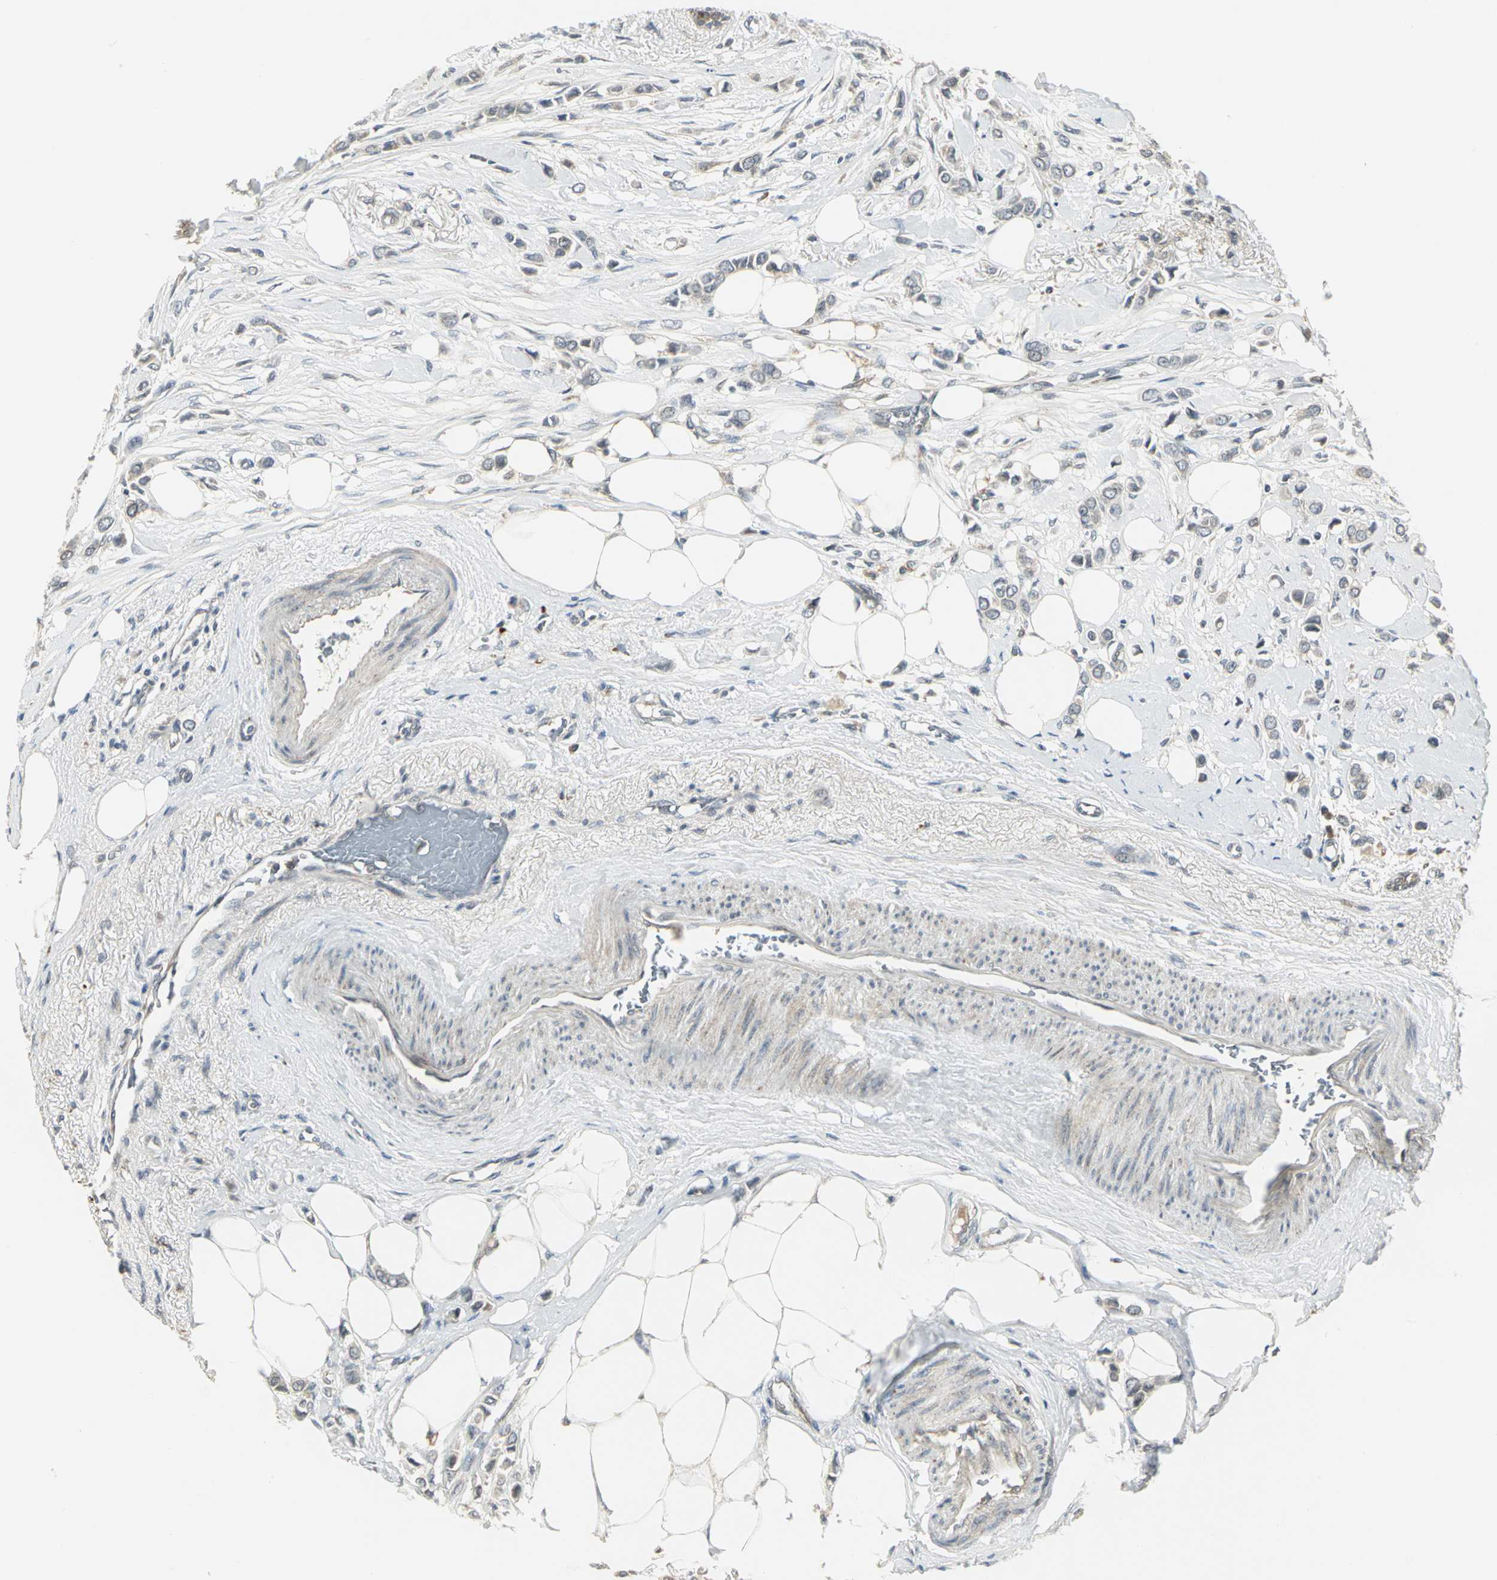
{"staining": {"intensity": "weak", "quantity": "25%-75%", "location": "cytoplasmic/membranous"}, "tissue": "breast cancer", "cell_type": "Tumor cells", "image_type": "cancer", "snomed": [{"axis": "morphology", "description": "Lobular carcinoma"}, {"axis": "topography", "description": "Breast"}], "caption": "Human breast cancer (lobular carcinoma) stained with a protein marker reveals weak staining in tumor cells.", "gene": "MAPK8IP3", "patient": {"sex": "female", "age": 51}}